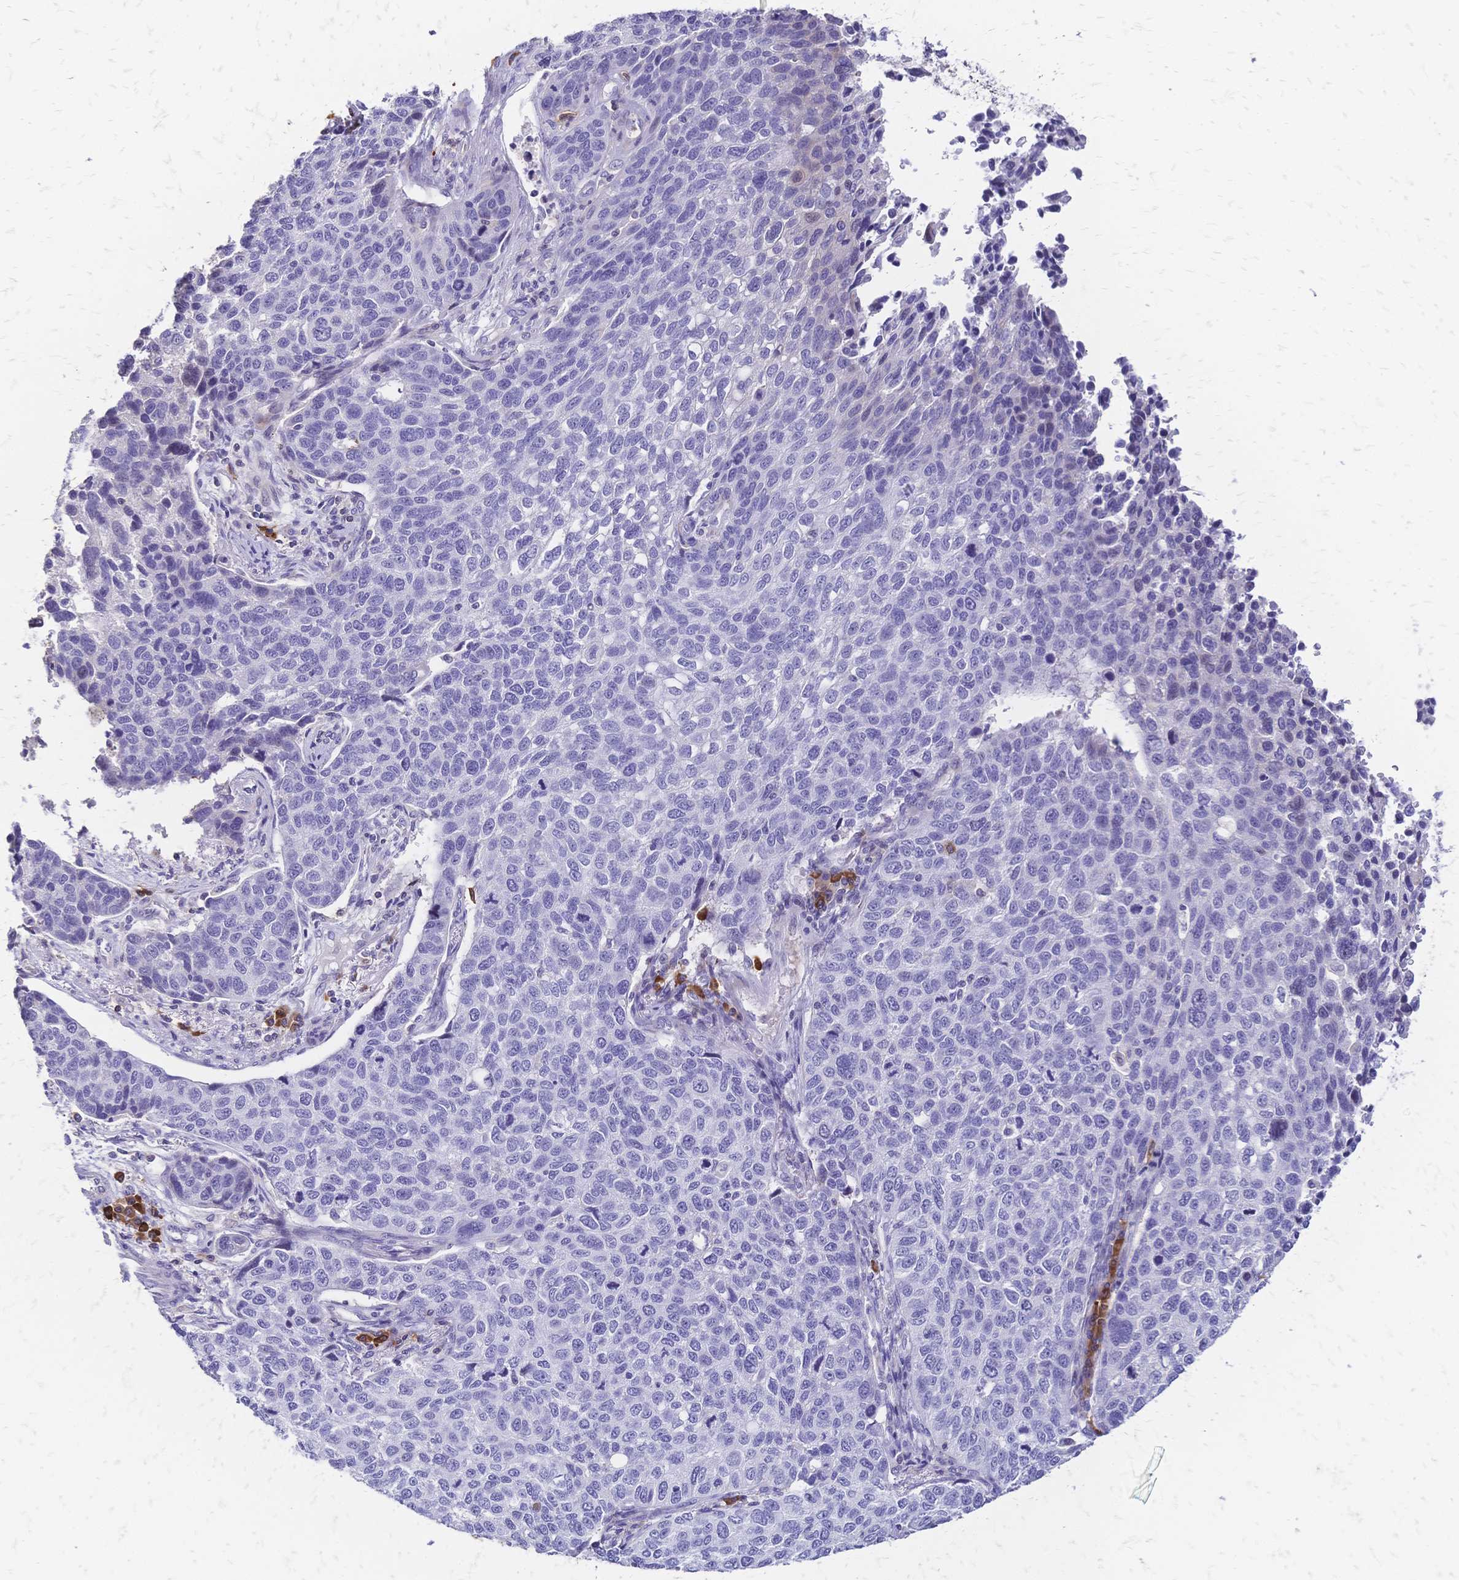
{"staining": {"intensity": "negative", "quantity": "none", "location": "none"}, "tissue": "lung cancer", "cell_type": "Tumor cells", "image_type": "cancer", "snomed": [{"axis": "morphology", "description": "Squamous cell carcinoma, NOS"}, {"axis": "topography", "description": "Lymph node"}, {"axis": "topography", "description": "Lung"}], "caption": "The micrograph reveals no staining of tumor cells in squamous cell carcinoma (lung). (Brightfield microscopy of DAB immunohistochemistry (IHC) at high magnification).", "gene": "IL2RA", "patient": {"sex": "male", "age": 61}}